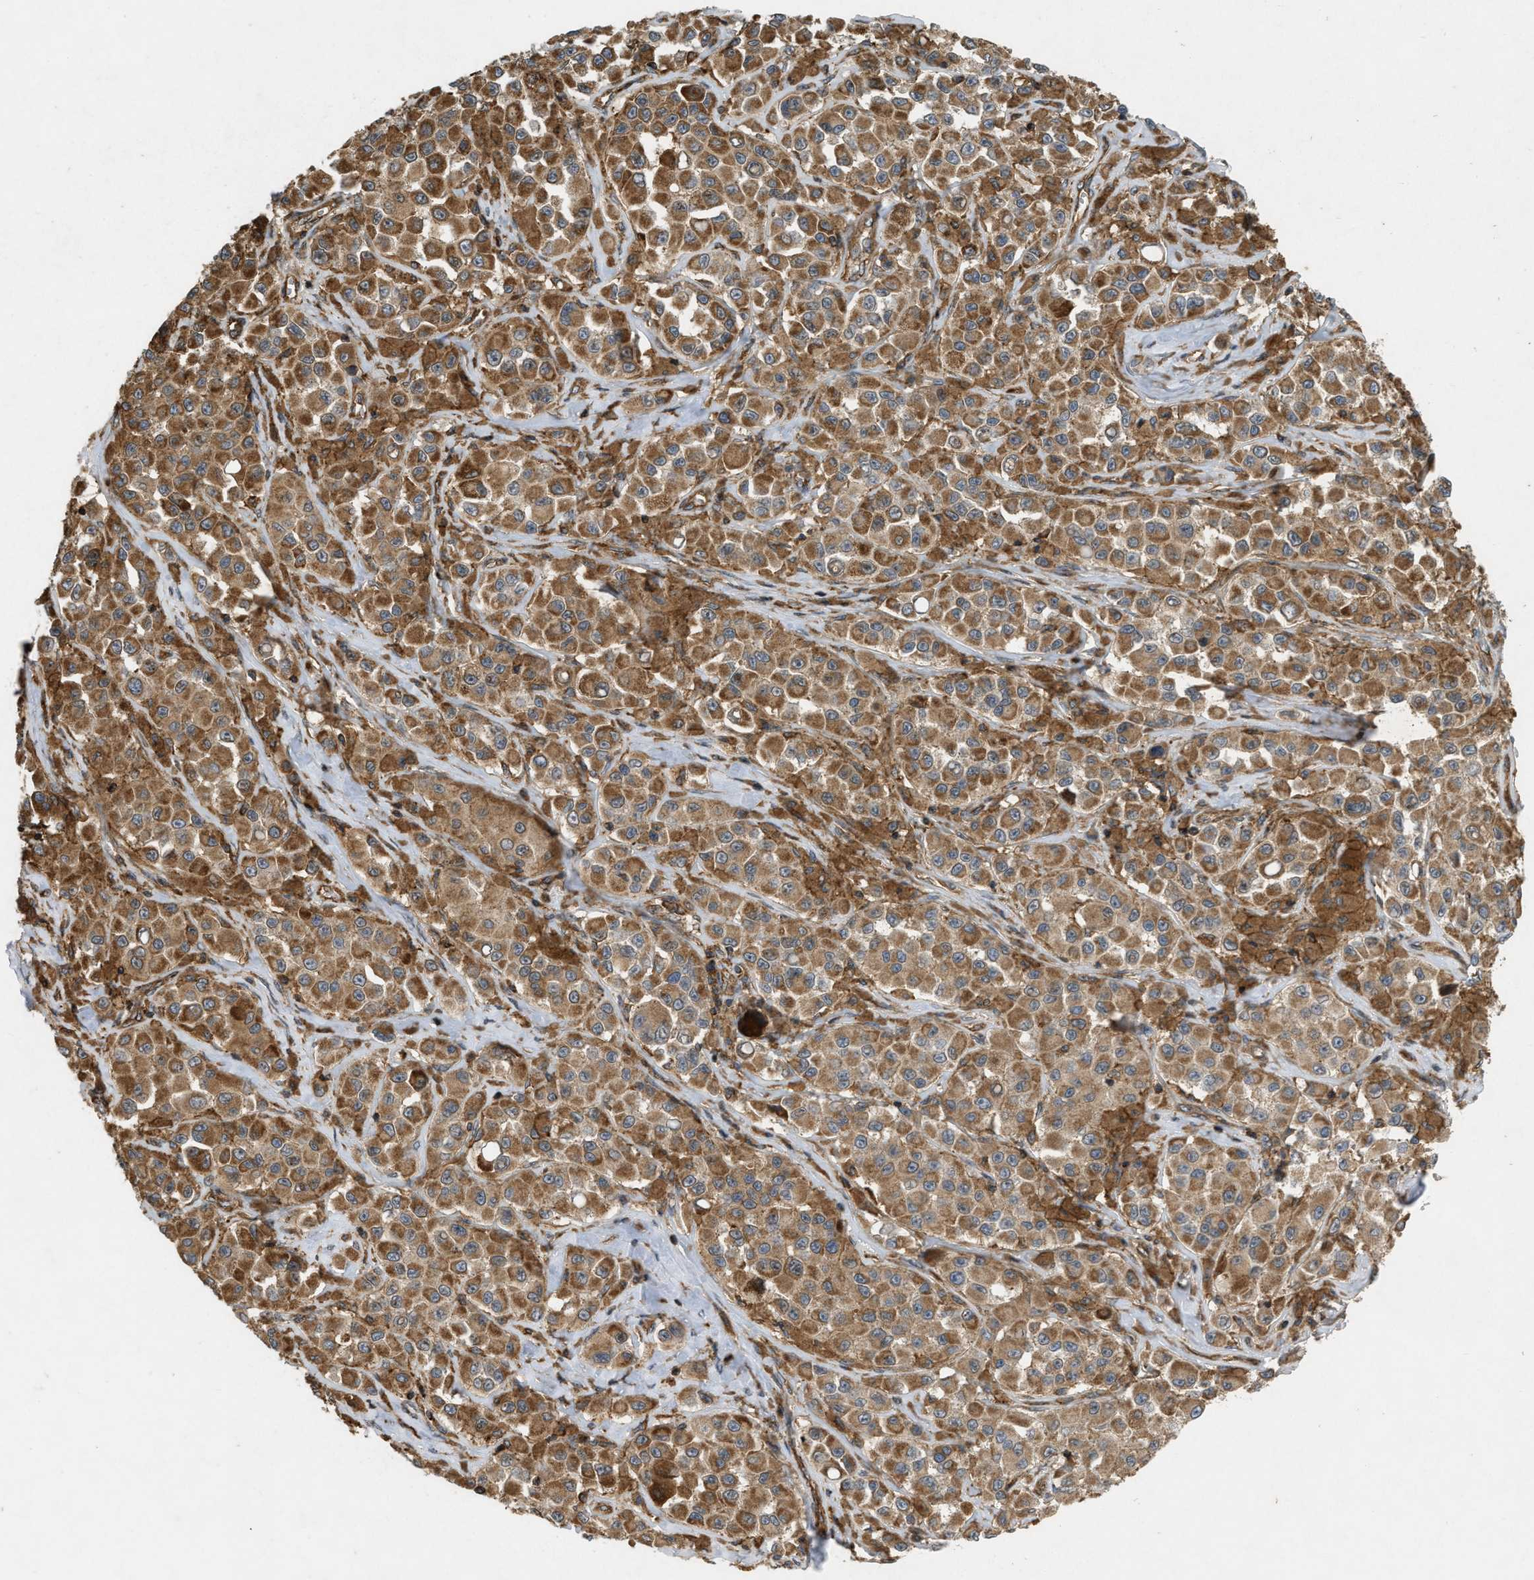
{"staining": {"intensity": "moderate", "quantity": ">75%", "location": "cytoplasmic/membranous"}, "tissue": "melanoma", "cell_type": "Tumor cells", "image_type": "cancer", "snomed": [{"axis": "morphology", "description": "Malignant melanoma, NOS"}, {"axis": "topography", "description": "Skin"}], "caption": "Immunohistochemical staining of human malignant melanoma exhibits medium levels of moderate cytoplasmic/membranous staining in about >75% of tumor cells.", "gene": "GNB4", "patient": {"sex": "male", "age": 84}}